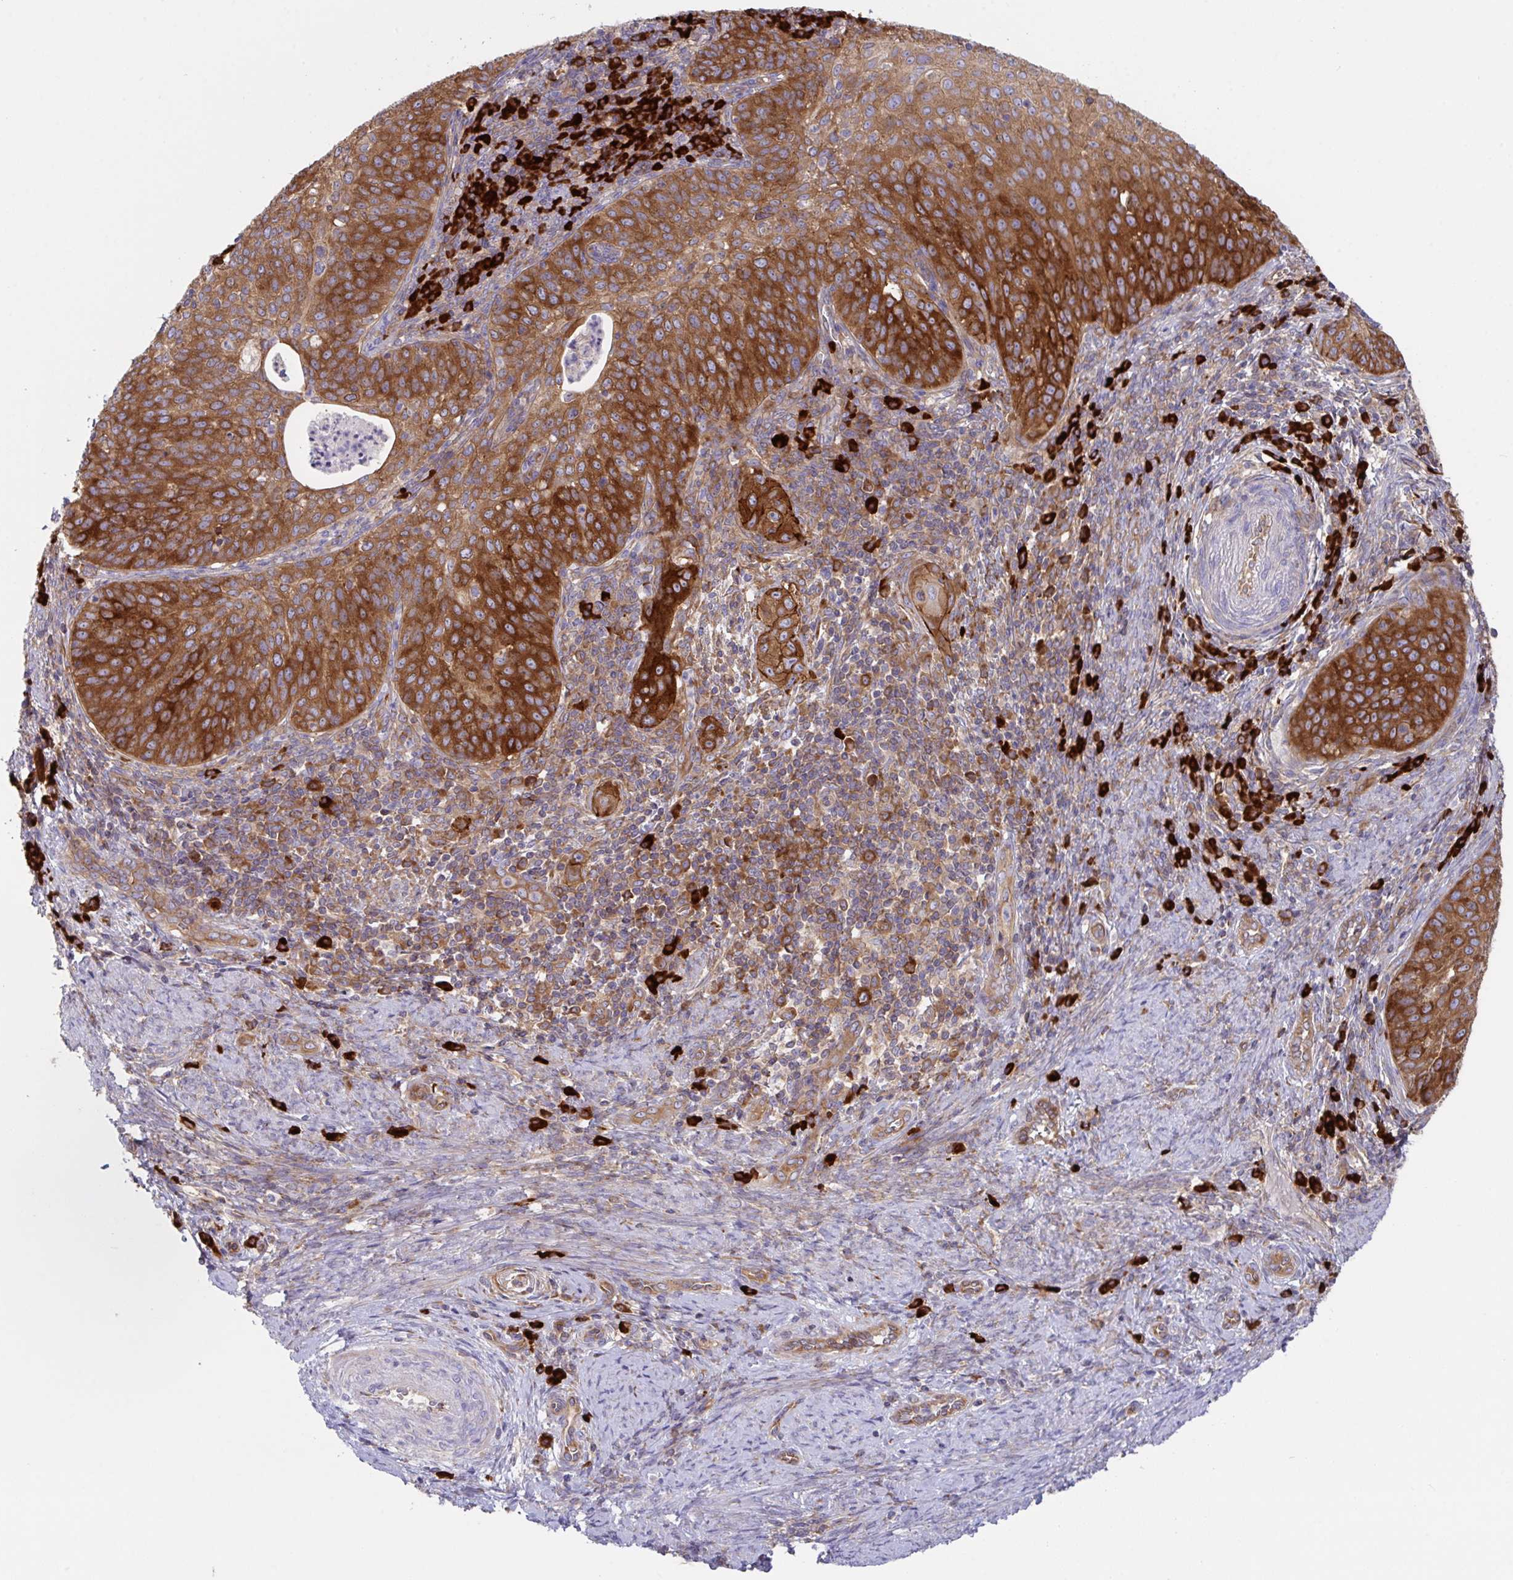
{"staining": {"intensity": "strong", "quantity": ">75%", "location": "cytoplasmic/membranous"}, "tissue": "cervical cancer", "cell_type": "Tumor cells", "image_type": "cancer", "snomed": [{"axis": "morphology", "description": "Squamous cell carcinoma, NOS"}, {"axis": "topography", "description": "Cervix"}], "caption": "Immunohistochemical staining of human cervical cancer (squamous cell carcinoma) reveals strong cytoplasmic/membranous protein staining in approximately >75% of tumor cells.", "gene": "YARS2", "patient": {"sex": "female", "age": 30}}